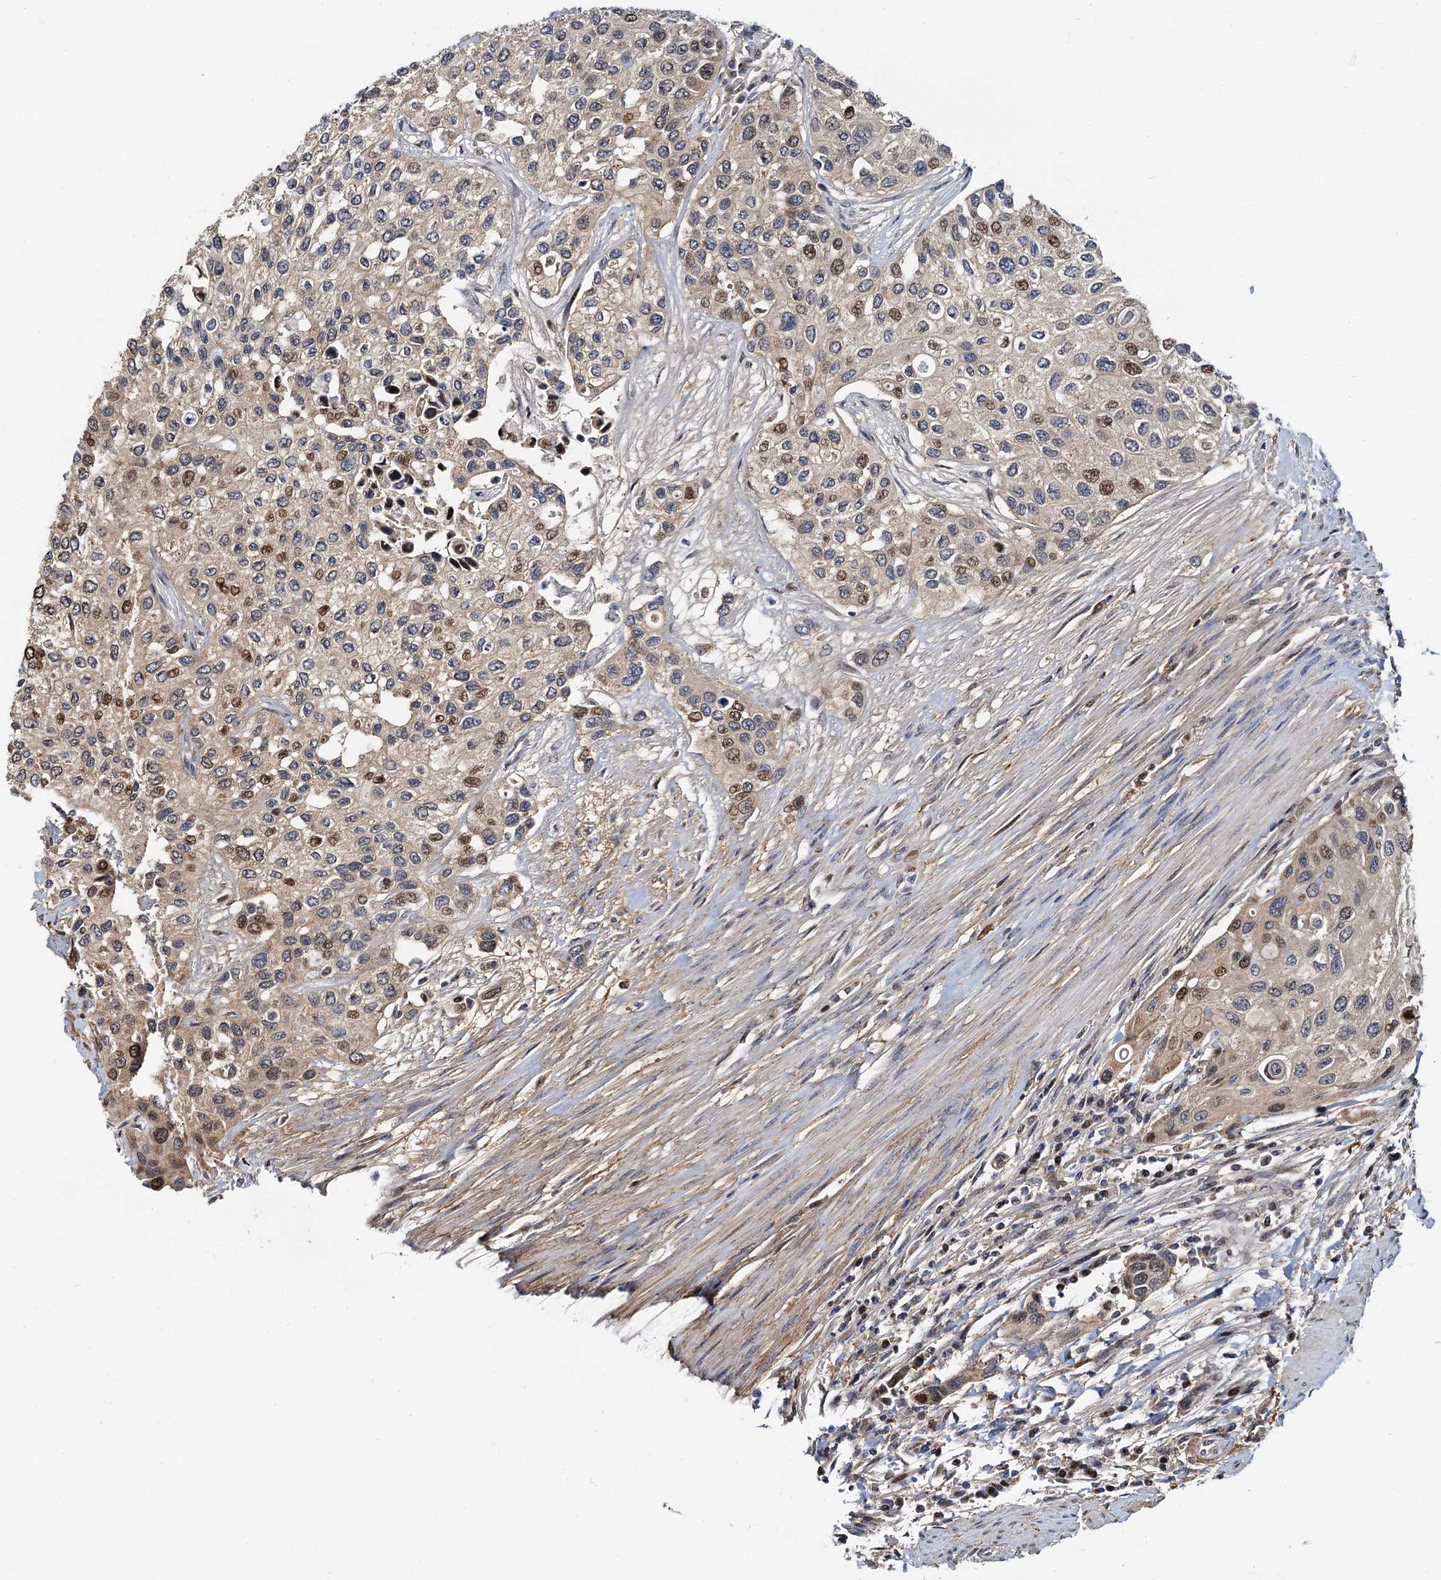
{"staining": {"intensity": "moderate", "quantity": "25%-75%", "location": "cytoplasmic/membranous,nuclear"}, "tissue": "urothelial cancer", "cell_type": "Tumor cells", "image_type": "cancer", "snomed": [{"axis": "morphology", "description": "Normal tissue, NOS"}, {"axis": "morphology", "description": "Urothelial carcinoma, High grade"}, {"axis": "topography", "description": "Vascular tissue"}, {"axis": "topography", "description": "Urinary bladder"}], "caption": "The micrograph reveals immunohistochemical staining of urothelial cancer. There is moderate cytoplasmic/membranous and nuclear positivity is identified in approximately 25%-75% of tumor cells. The protein of interest is shown in brown color, while the nuclei are stained blue.", "gene": "PTGES3", "patient": {"sex": "female", "age": 56}}